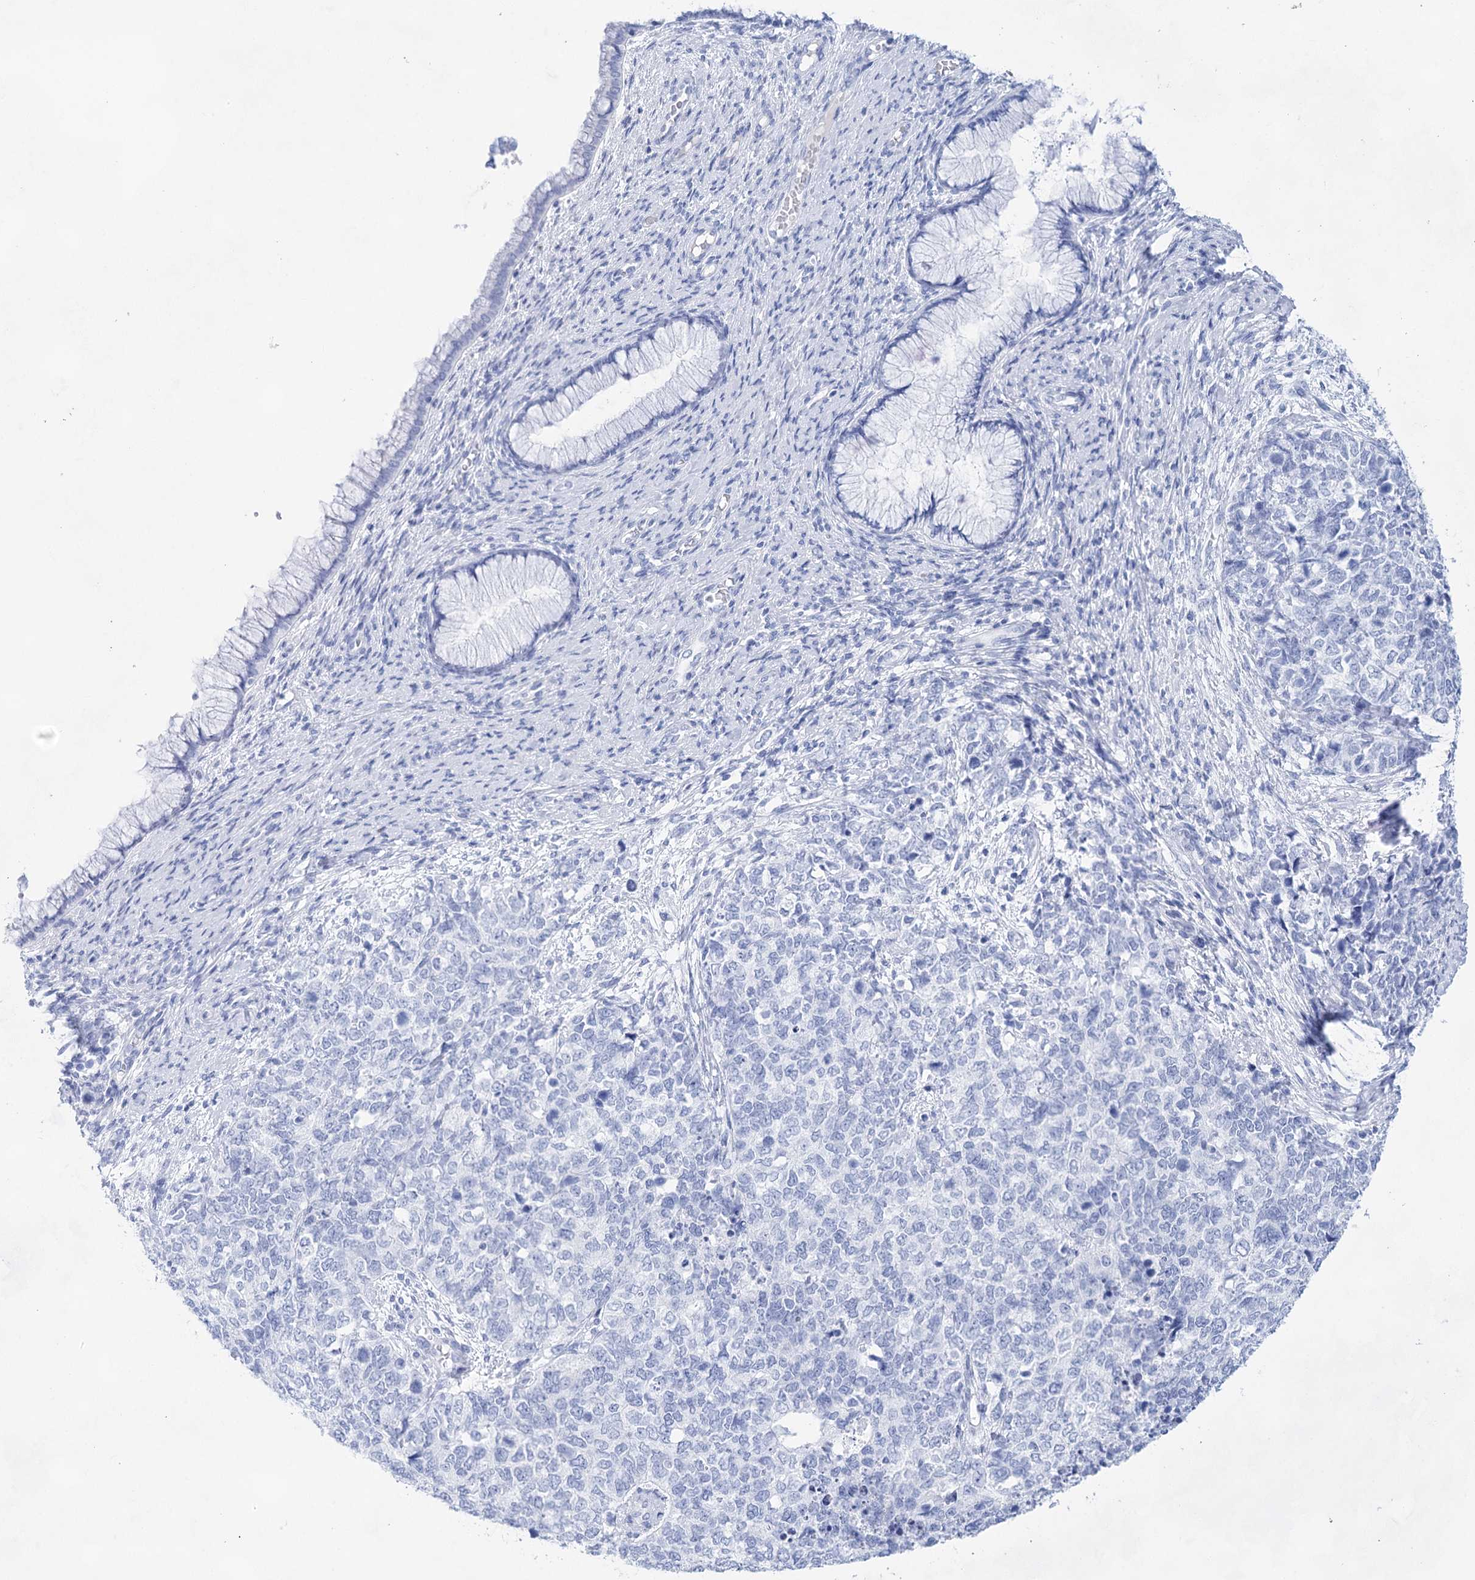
{"staining": {"intensity": "negative", "quantity": "none", "location": "none"}, "tissue": "cervical cancer", "cell_type": "Tumor cells", "image_type": "cancer", "snomed": [{"axis": "morphology", "description": "Squamous cell carcinoma, NOS"}, {"axis": "topography", "description": "Cervix"}], "caption": "Tumor cells show no significant protein staining in cervical cancer. (DAB (3,3'-diaminobenzidine) immunohistochemistry with hematoxylin counter stain).", "gene": "LALBA", "patient": {"sex": "female", "age": 63}}